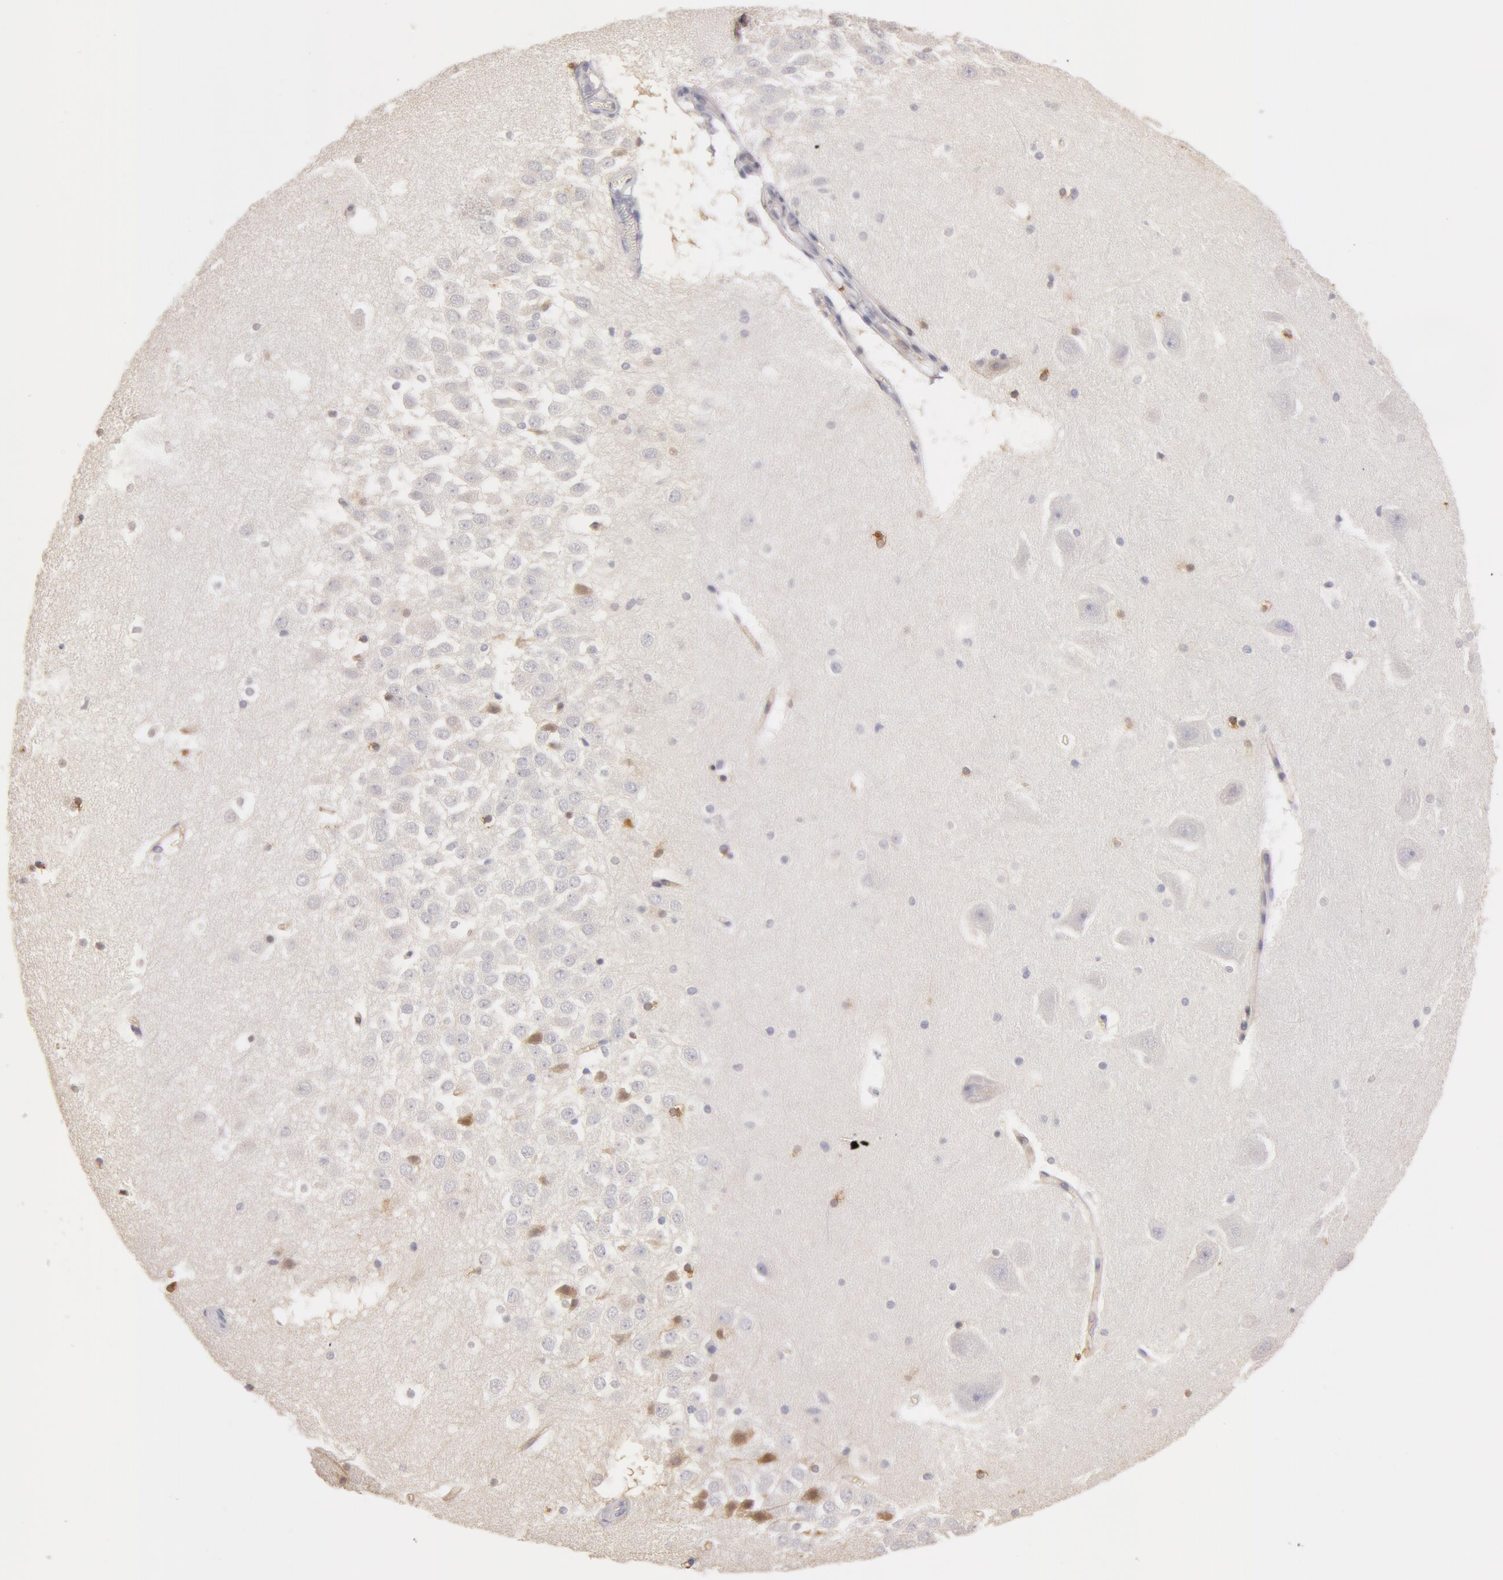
{"staining": {"intensity": "moderate", "quantity": "<25%", "location": "cytoplasmic/membranous"}, "tissue": "hippocampus", "cell_type": "Glial cells", "image_type": "normal", "snomed": [{"axis": "morphology", "description": "Normal tissue, NOS"}, {"axis": "topography", "description": "Hippocampus"}], "caption": "Protein staining of normal hippocampus shows moderate cytoplasmic/membranous staining in approximately <25% of glial cells. (Brightfield microscopy of DAB IHC at high magnification).", "gene": "TF", "patient": {"sex": "male", "age": 45}}